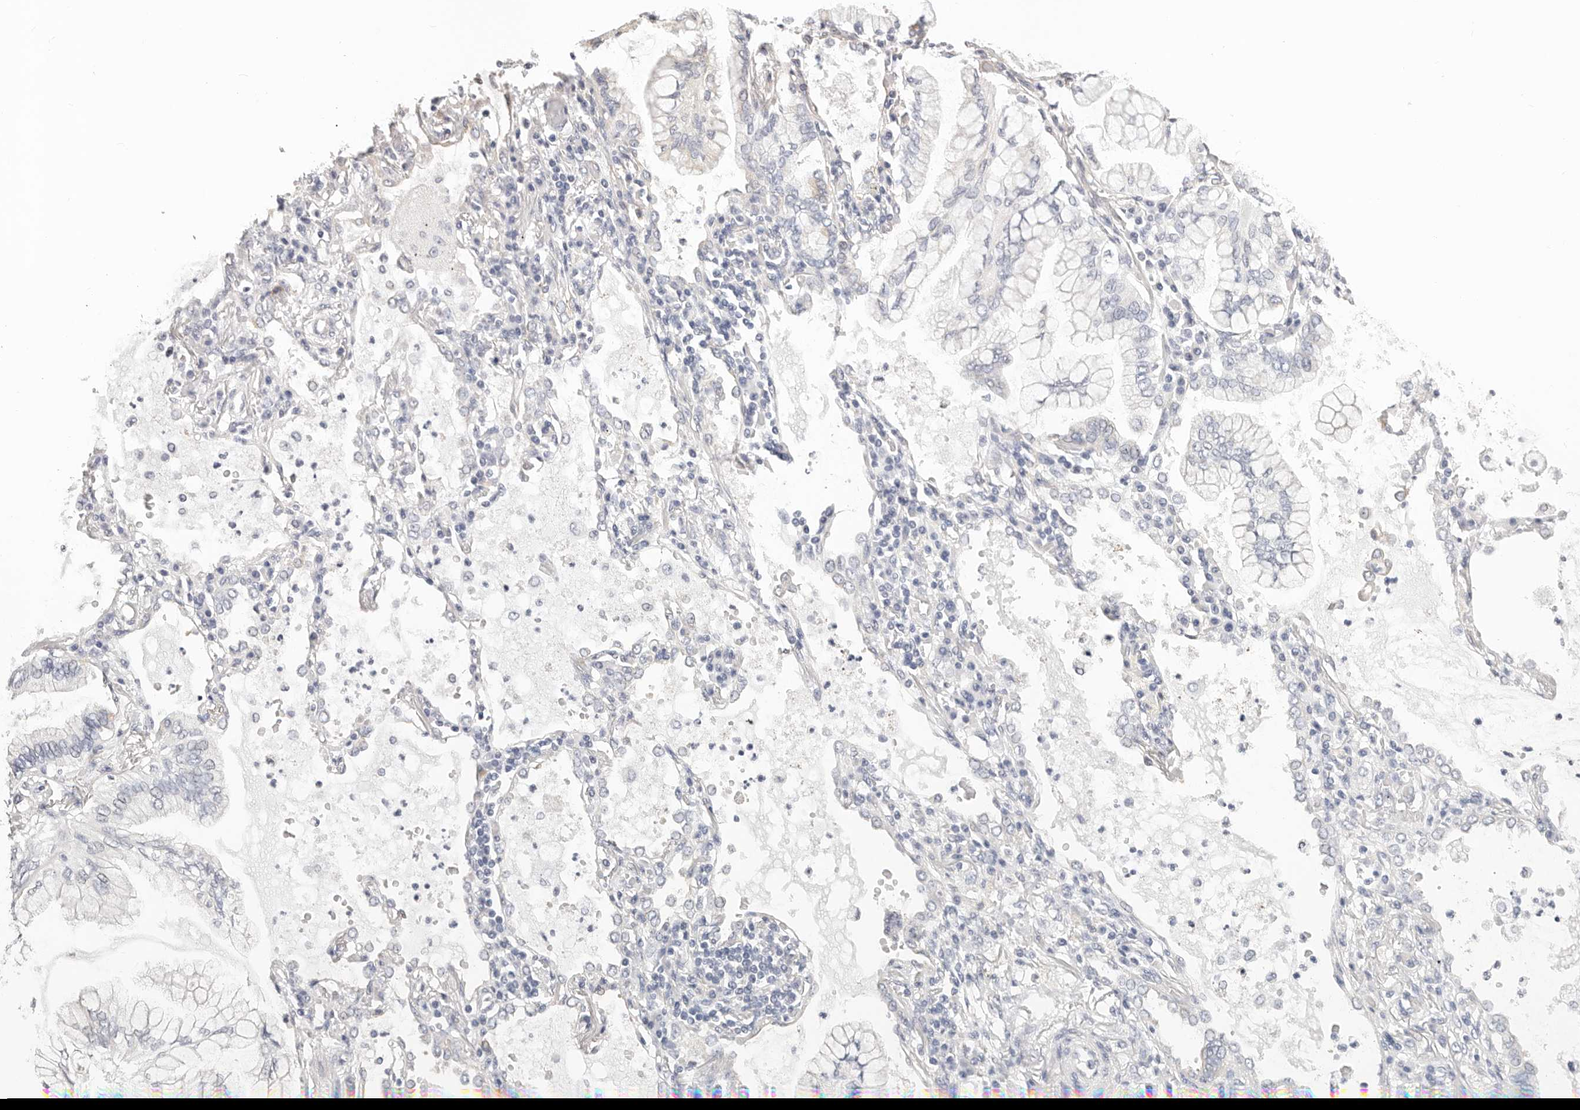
{"staining": {"intensity": "negative", "quantity": "none", "location": "none"}, "tissue": "lung cancer", "cell_type": "Tumor cells", "image_type": "cancer", "snomed": [{"axis": "morphology", "description": "Adenocarcinoma, NOS"}, {"axis": "topography", "description": "Lung"}], "caption": "The histopathology image exhibits no staining of tumor cells in adenocarcinoma (lung).", "gene": "AFDN", "patient": {"sex": "female", "age": 70}}